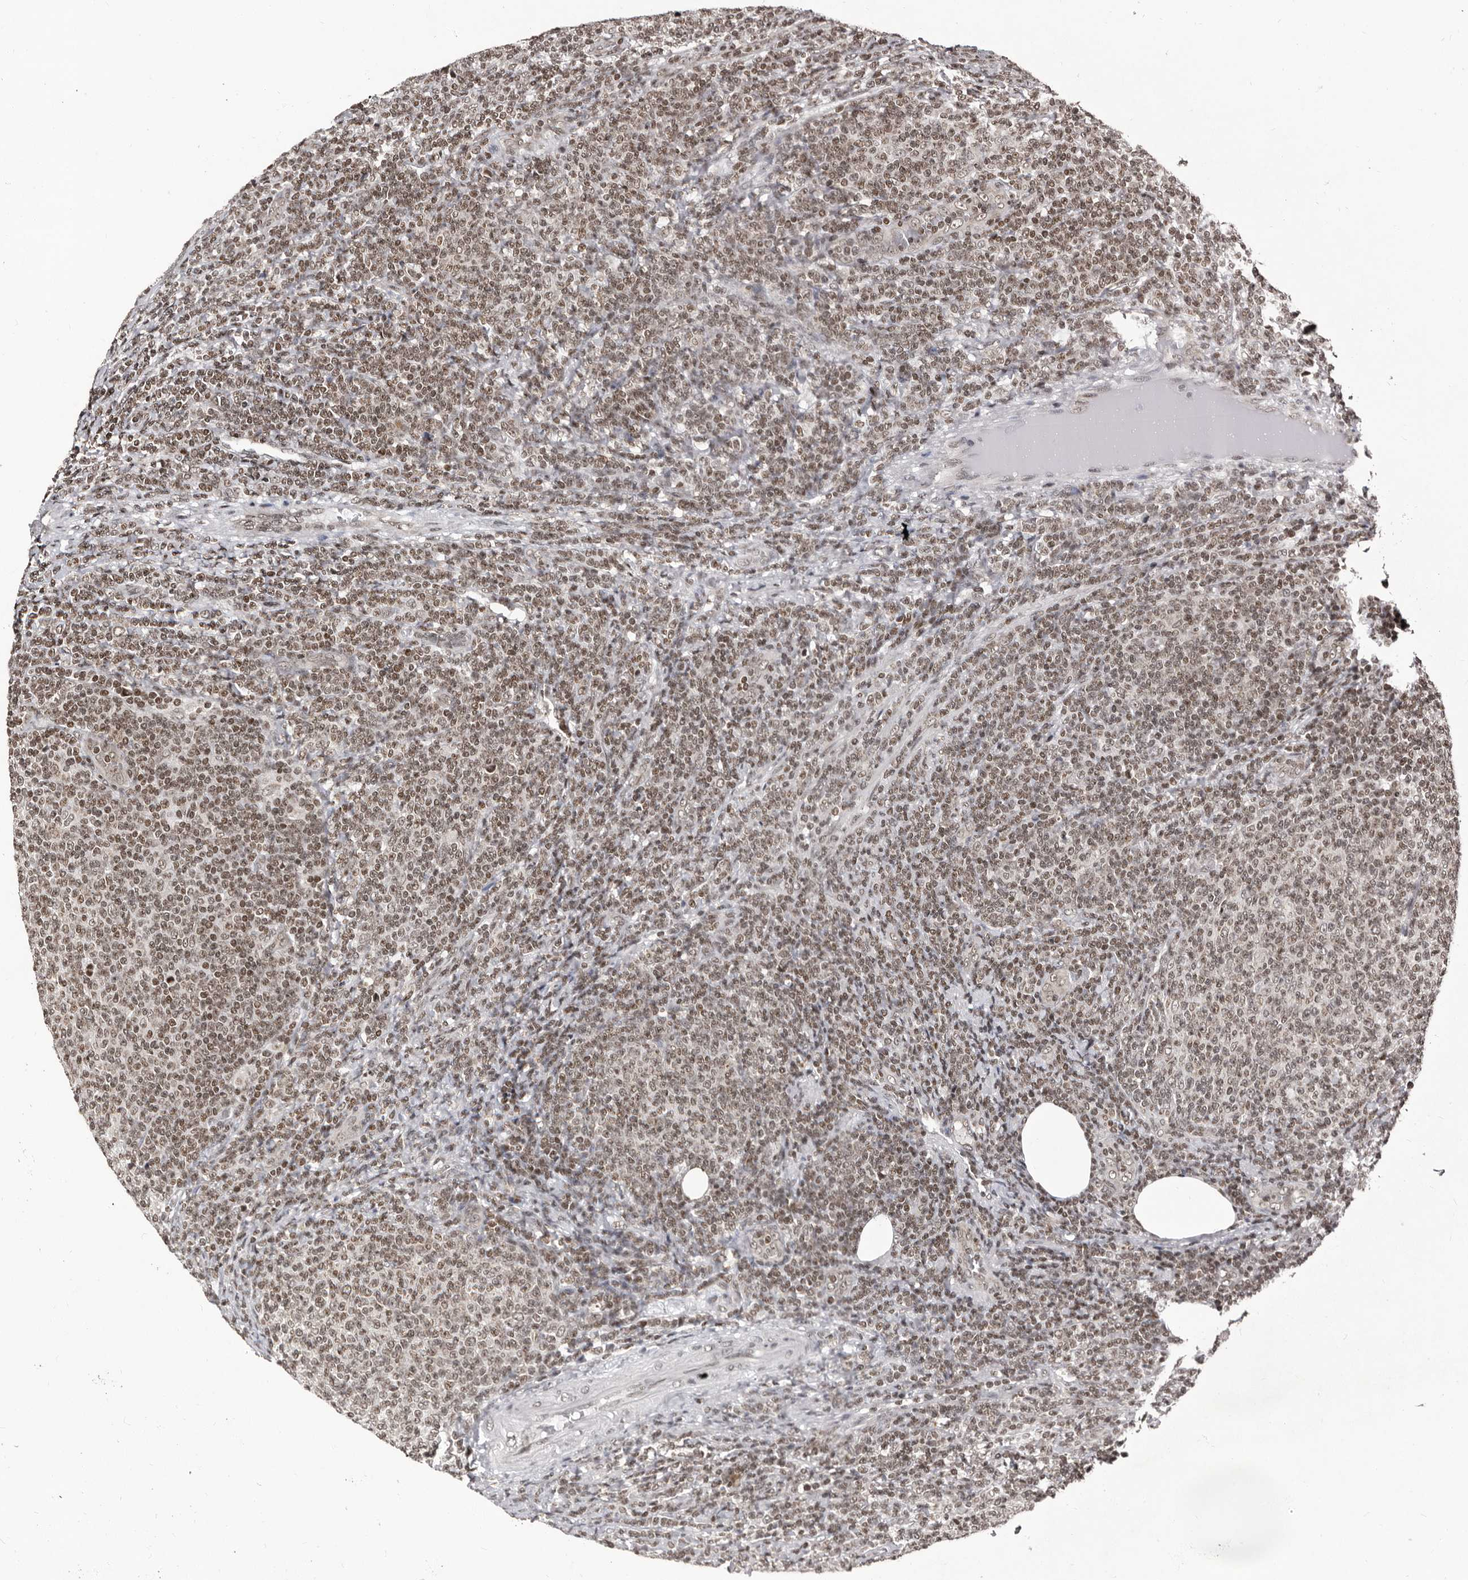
{"staining": {"intensity": "weak", "quantity": ">75%", "location": "nuclear"}, "tissue": "lymphoma", "cell_type": "Tumor cells", "image_type": "cancer", "snomed": [{"axis": "morphology", "description": "Malignant lymphoma, non-Hodgkin's type, Low grade"}, {"axis": "topography", "description": "Lymph node"}], "caption": "Weak nuclear positivity is present in about >75% of tumor cells in lymphoma. (Stains: DAB in brown, nuclei in blue, Microscopy: brightfield microscopy at high magnification).", "gene": "THUMPD1", "patient": {"sex": "male", "age": 66}}